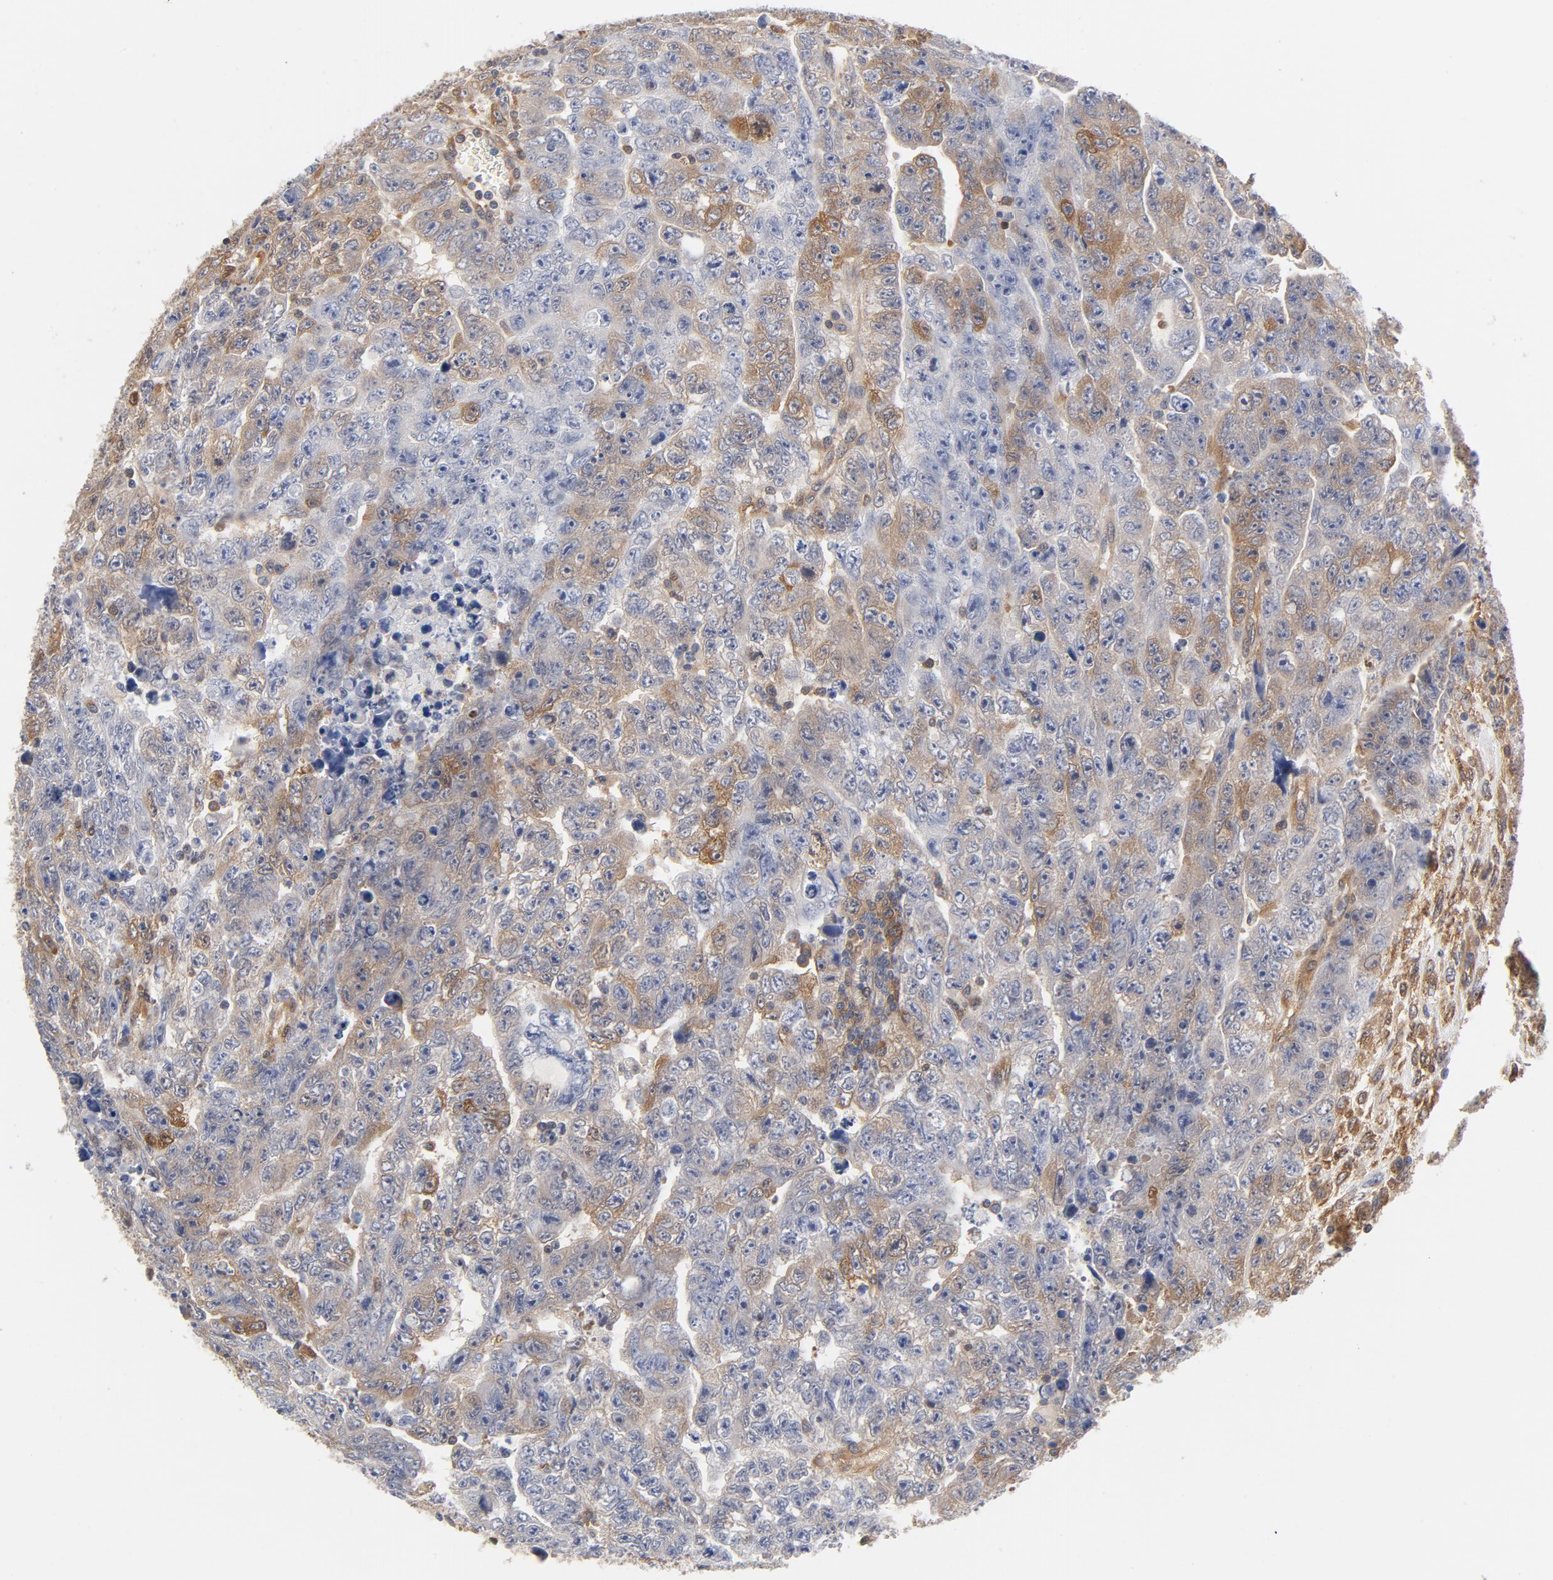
{"staining": {"intensity": "negative", "quantity": "none", "location": "none"}, "tissue": "testis cancer", "cell_type": "Tumor cells", "image_type": "cancer", "snomed": [{"axis": "morphology", "description": "Carcinoma, Embryonal, NOS"}, {"axis": "topography", "description": "Testis"}], "caption": "This is a image of IHC staining of testis cancer, which shows no positivity in tumor cells.", "gene": "ASMTL", "patient": {"sex": "male", "age": 28}}